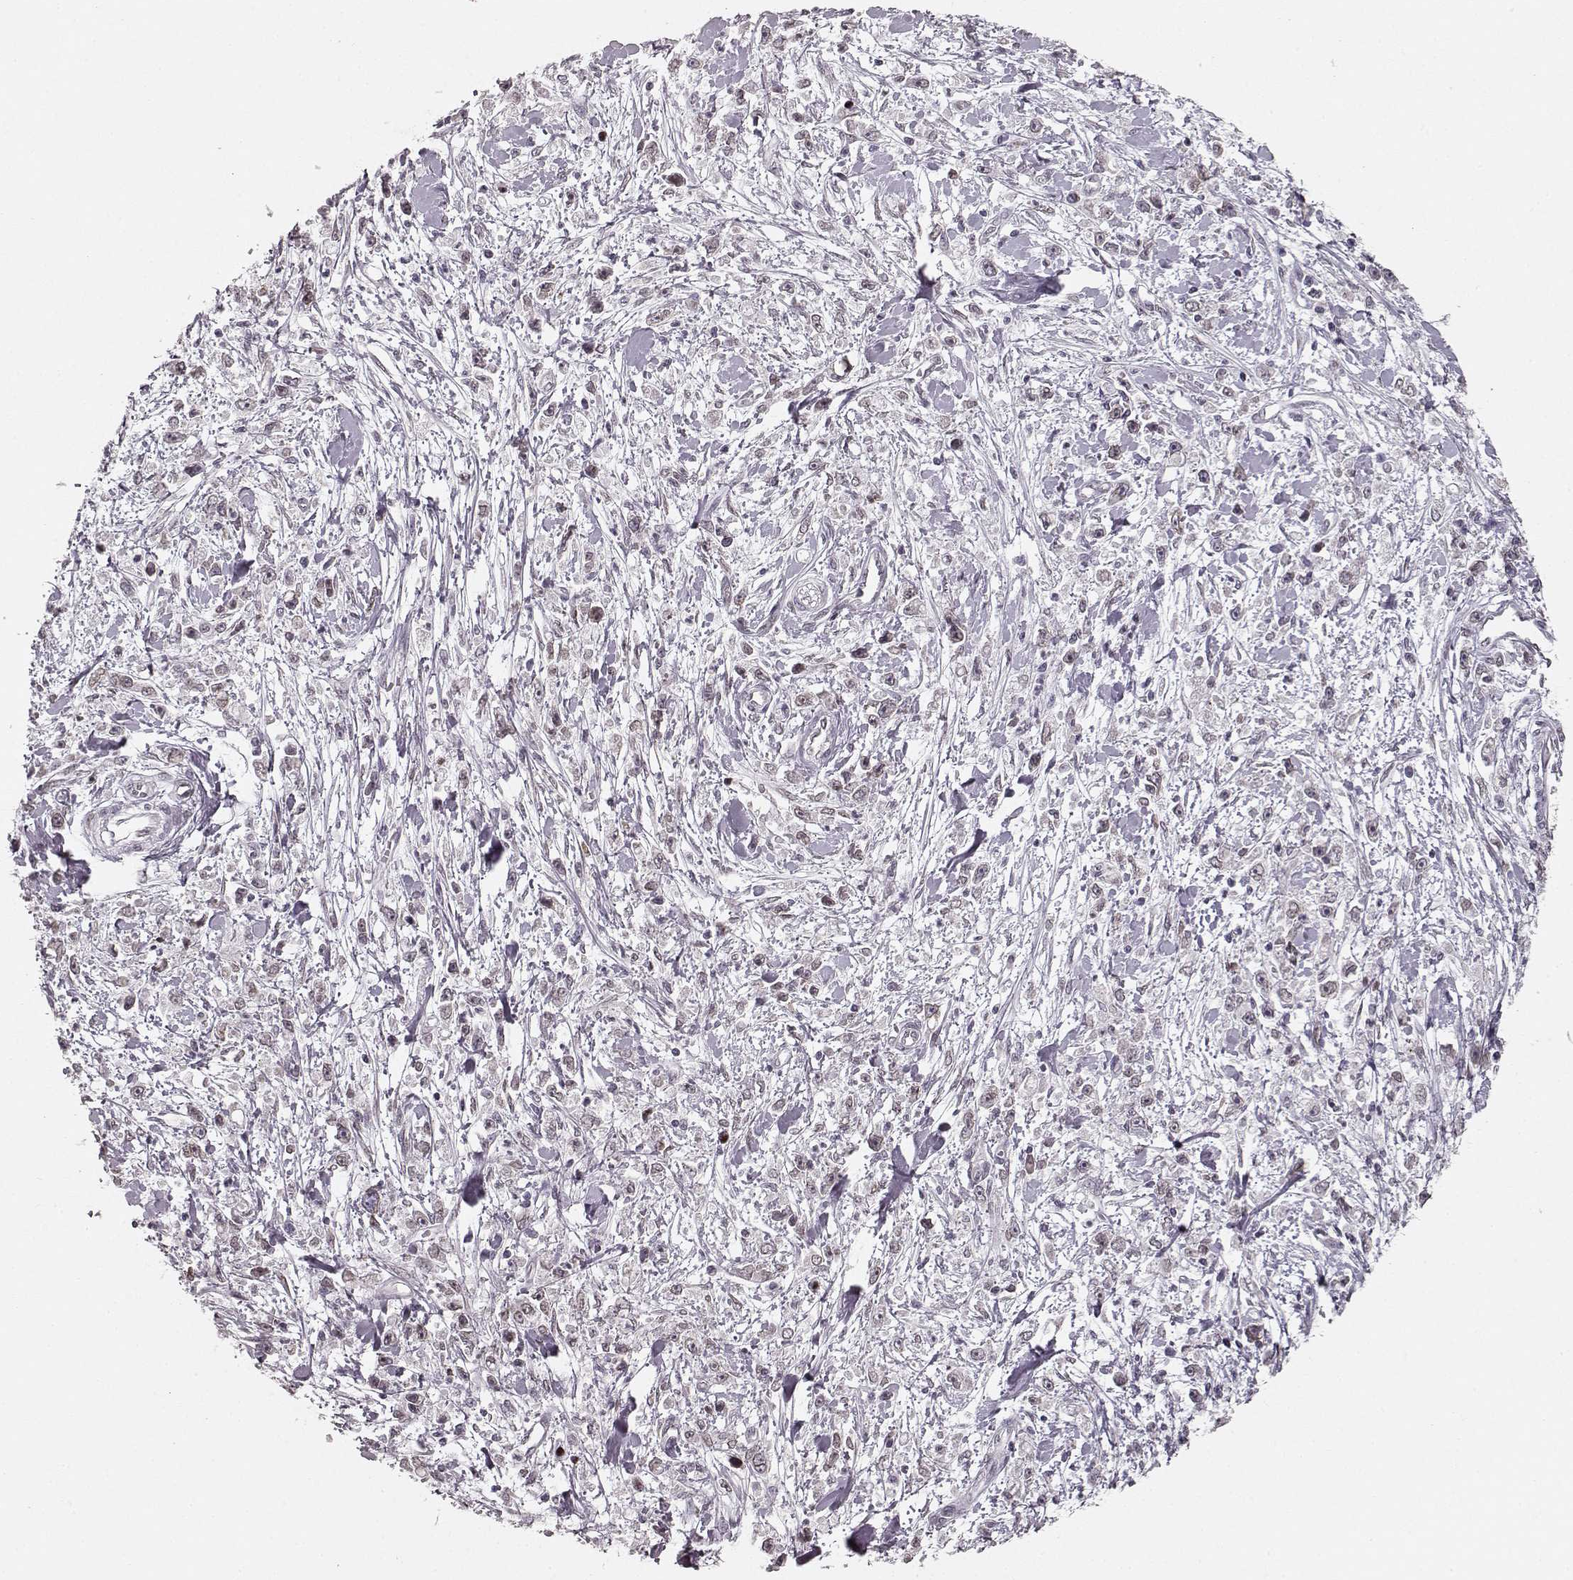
{"staining": {"intensity": "moderate", "quantity": "25%-75%", "location": "cytoplasmic/membranous,nuclear"}, "tissue": "stomach cancer", "cell_type": "Tumor cells", "image_type": "cancer", "snomed": [{"axis": "morphology", "description": "Adenocarcinoma, NOS"}, {"axis": "topography", "description": "Stomach"}], "caption": "Immunohistochemistry (IHC) staining of stomach cancer, which shows medium levels of moderate cytoplasmic/membranous and nuclear positivity in about 25%-75% of tumor cells indicating moderate cytoplasmic/membranous and nuclear protein positivity. The staining was performed using DAB (brown) for protein detection and nuclei were counterstained in hematoxylin (blue).", "gene": "DCAF12", "patient": {"sex": "female", "age": 59}}